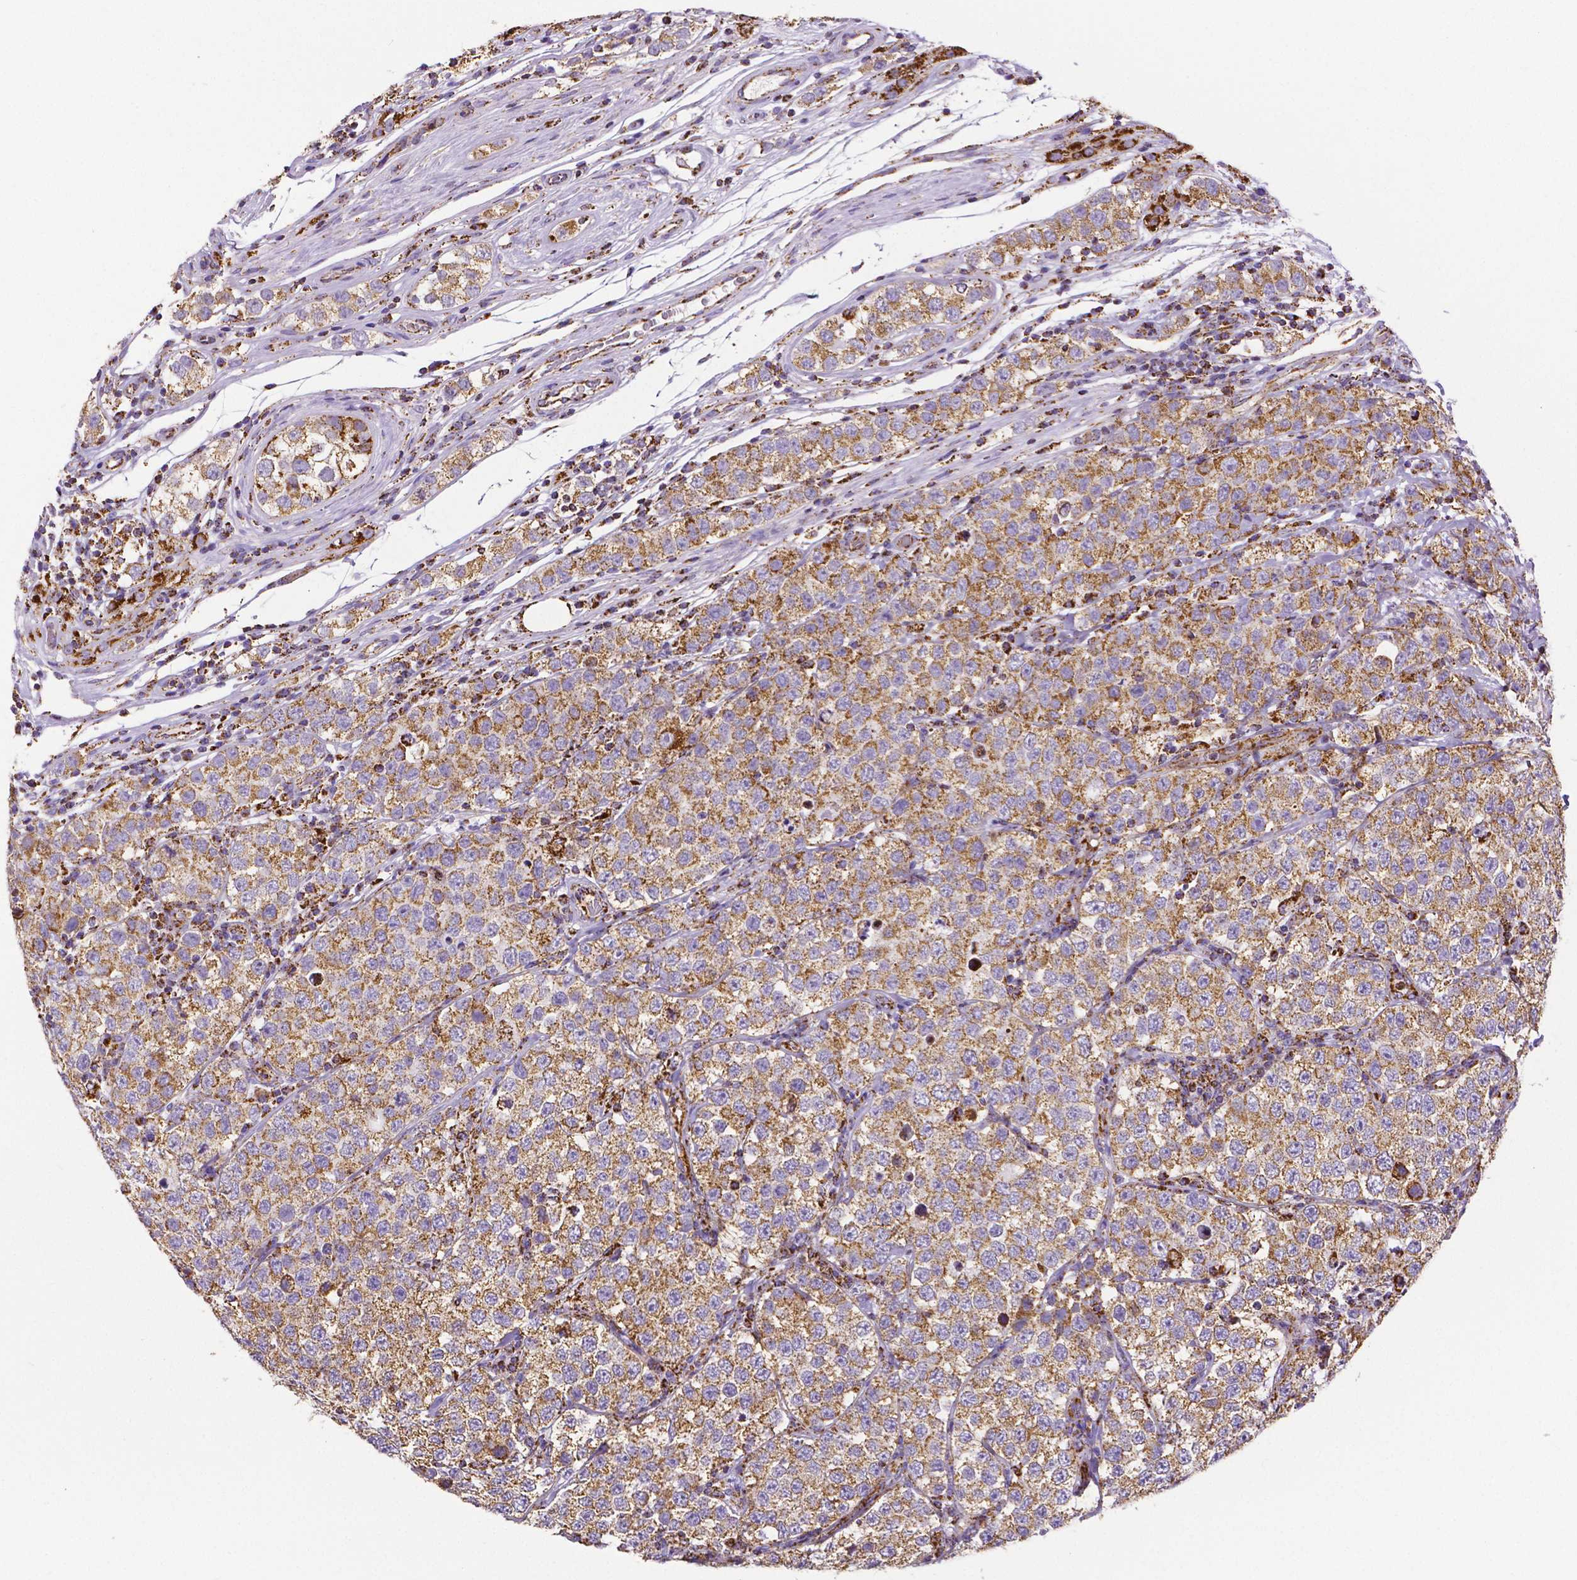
{"staining": {"intensity": "moderate", "quantity": ">75%", "location": "cytoplasmic/membranous"}, "tissue": "testis cancer", "cell_type": "Tumor cells", "image_type": "cancer", "snomed": [{"axis": "morphology", "description": "Seminoma, NOS"}, {"axis": "topography", "description": "Testis"}], "caption": "The micrograph reveals immunohistochemical staining of seminoma (testis). There is moderate cytoplasmic/membranous positivity is appreciated in about >75% of tumor cells. The staining was performed using DAB, with brown indicating positive protein expression. Nuclei are stained blue with hematoxylin.", "gene": "MACC1", "patient": {"sex": "male", "age": 34}}